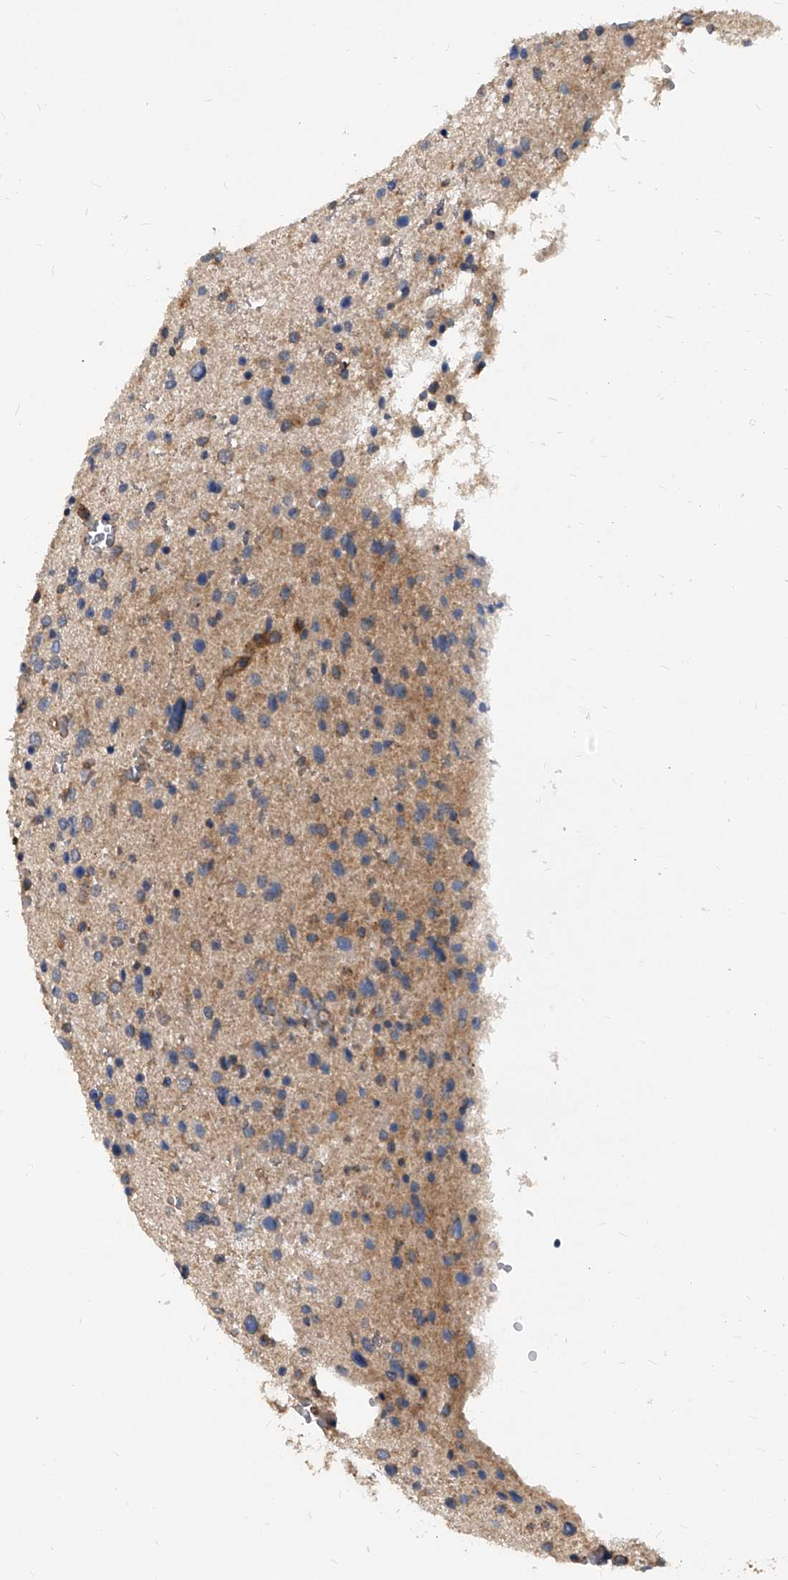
{"staining": {"intensity": "negative", "quantity": "none", "location": "none"}, "tissue": "glioma", "cell_type": "Tumor cells", "image_type": "cancer", "snomed": [{"axis": "morphology", "description": "Glioma, malignant, Low grade"}, {"axis": "topography", "description": "Brain"}], "caption": "This is a image of immunohistochemistry (IHC) staining of glioma, which shows no positivity in tumor cells.", "gene": "ATG5", "patient": {"sex": "female", "age": 37}}